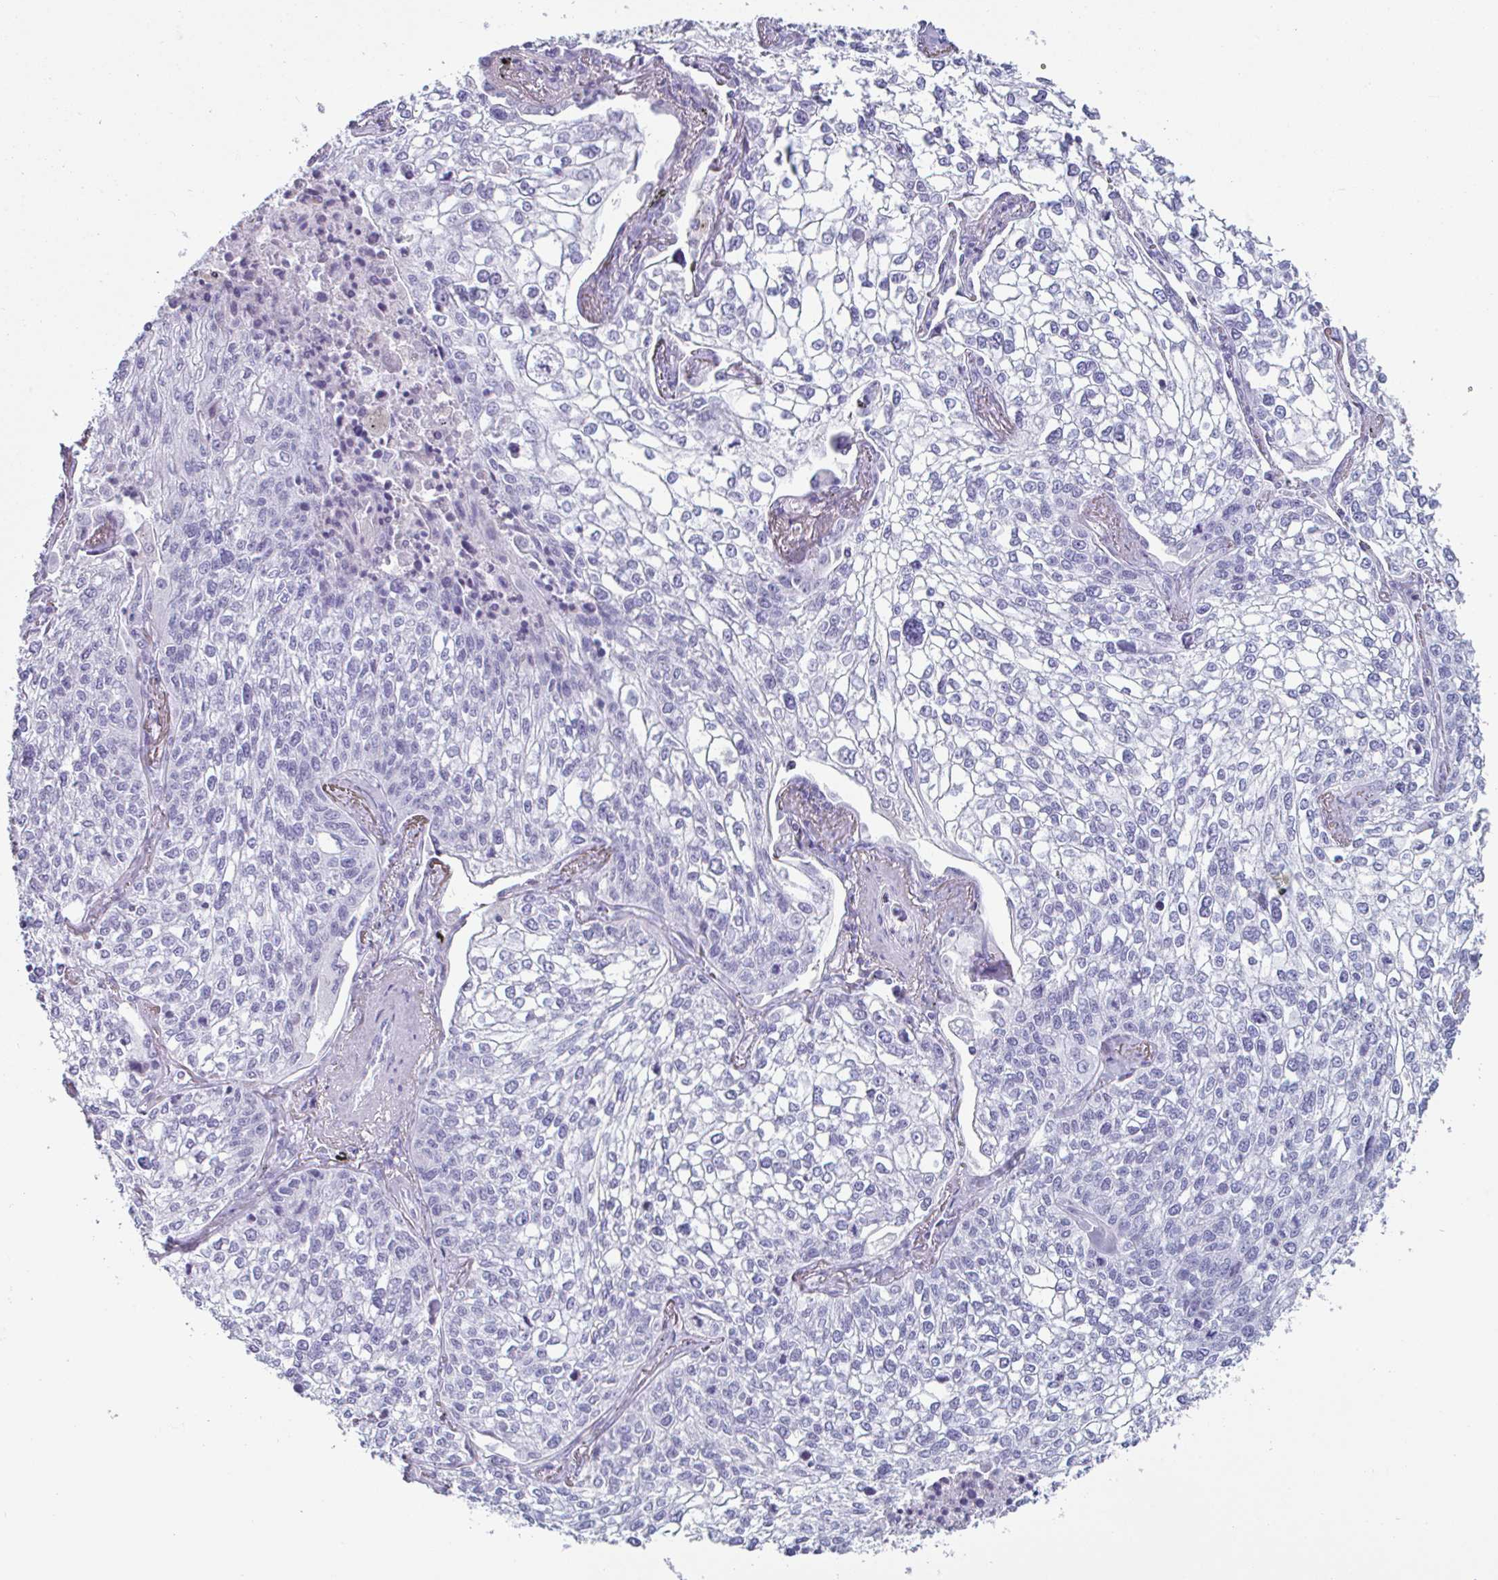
{"staining": {"intensity": "negative", "quantity": "none", "location": "none"}, "tissue": "lung cancer", "cell_type": "Tumor cells", "image_type": "cancer", "snomed": [{"axis": "morphology", "description": "Squamous cell carcinoma, NOS"}, {"axis": "topography", "description": "Lung"}], "caption": "Immunohistochemistry (IHC) histopathology image of neoplastic tissue: lung squamous cell carcinoma stained with DAB reveals no significant protein positivity in tumor cells. The staining is performed using DAB (3,3'-diaminobenzidine) brown chromogen with nuclei counter-stained in using hematoxylin.", "gene": "CREG2", "patient": {"sex": "male", "age": 74}}